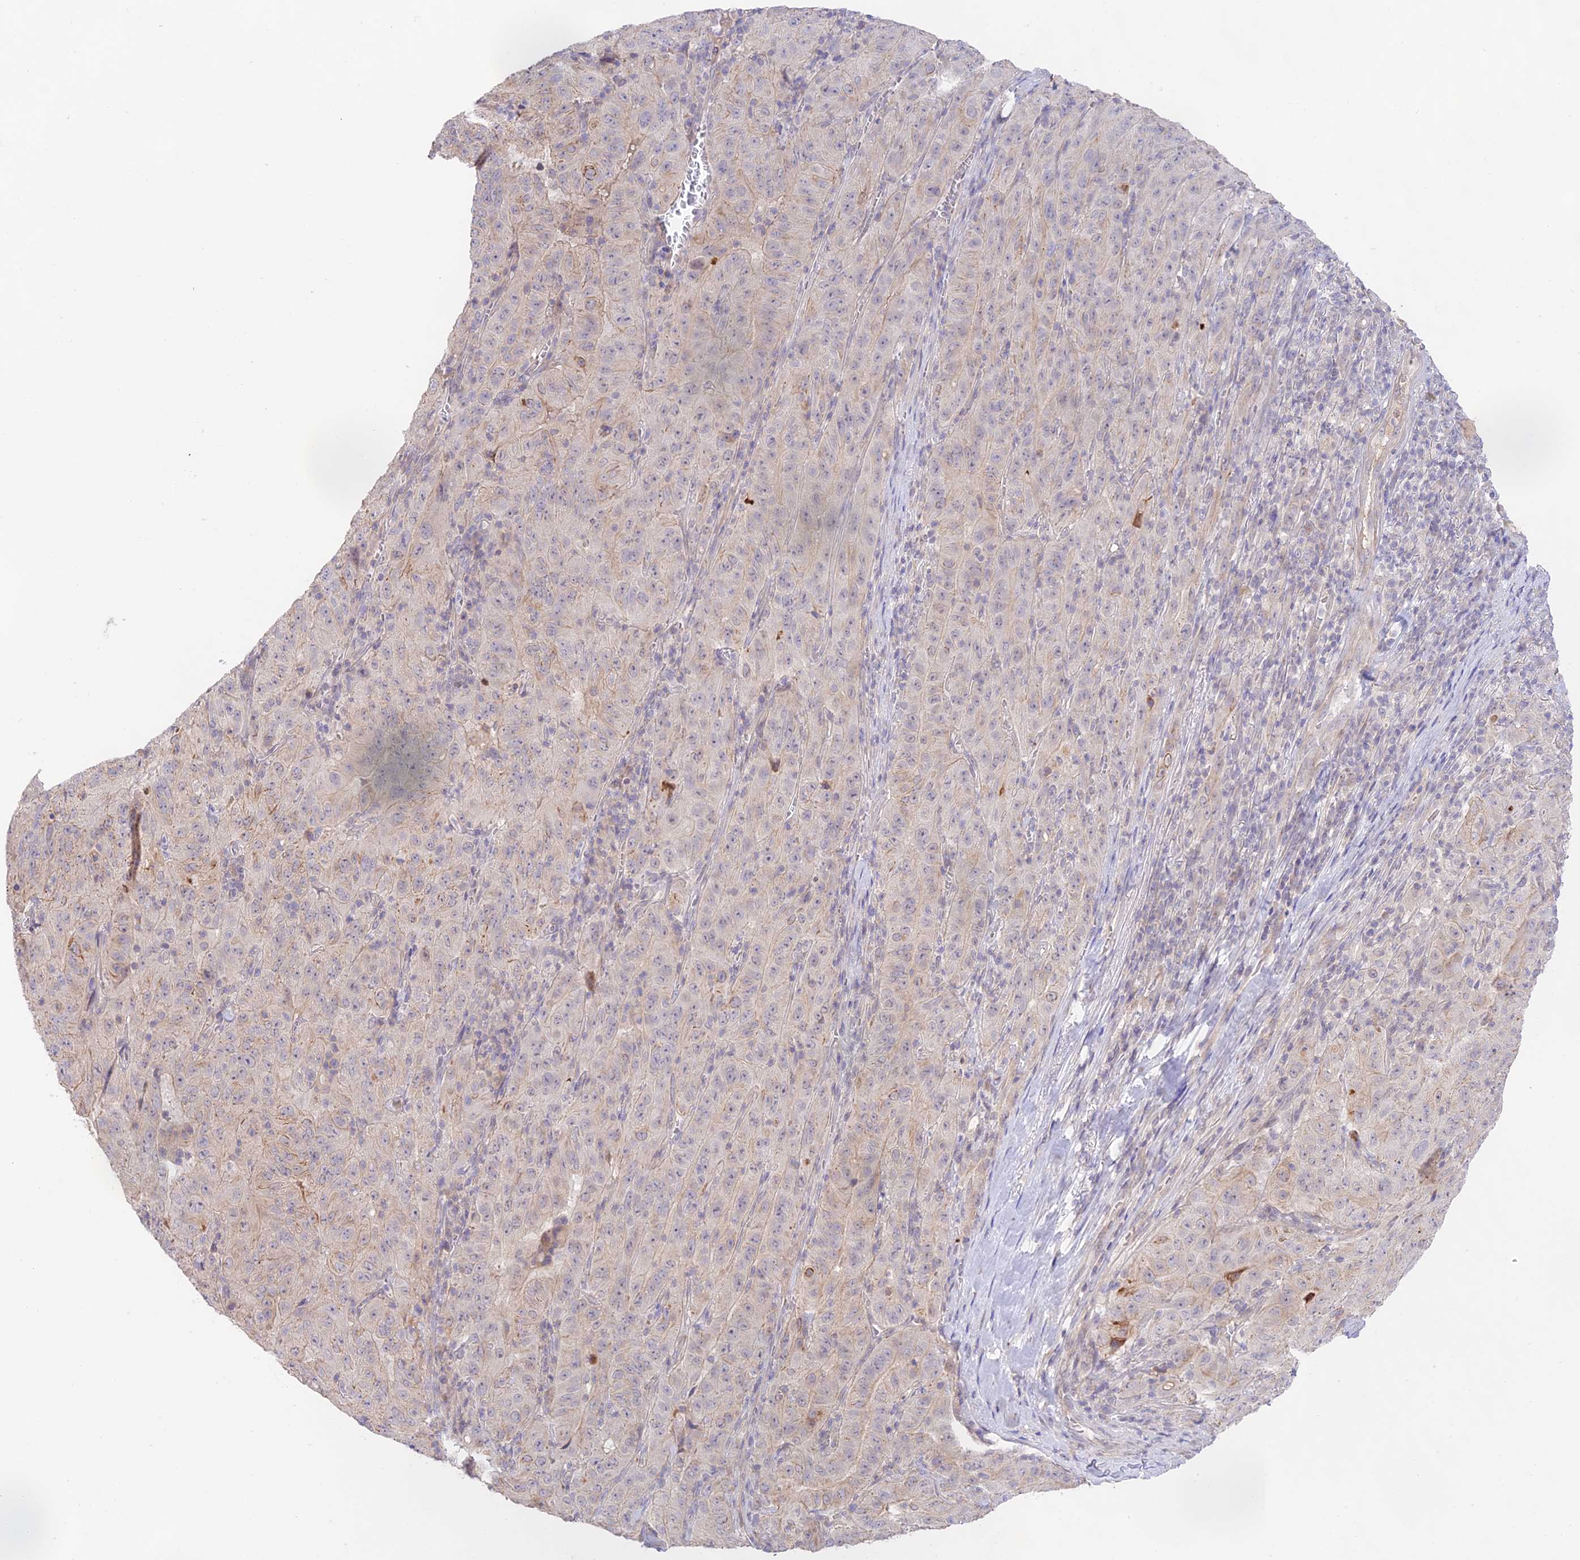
{"staining": {"intensity": "negative", "quantity": "none", "location": "none"}, "tissue": "pancreatic cancer", "cell_type": "Tumor cells", "image_type": "cancer", "snomed": [{"axis": "morphology", "description": "Adenocarcinoma, NOS"}, {"axis": "topography", "description": "Pancreas"}], "caption": "Immunohistochemical staining of adenocarcinoma (pancreatic) demonstrates no significant positivity in tumor cells.", "gene": "CAMSAP3", "patient": {"sex": "male", "age": 63}}